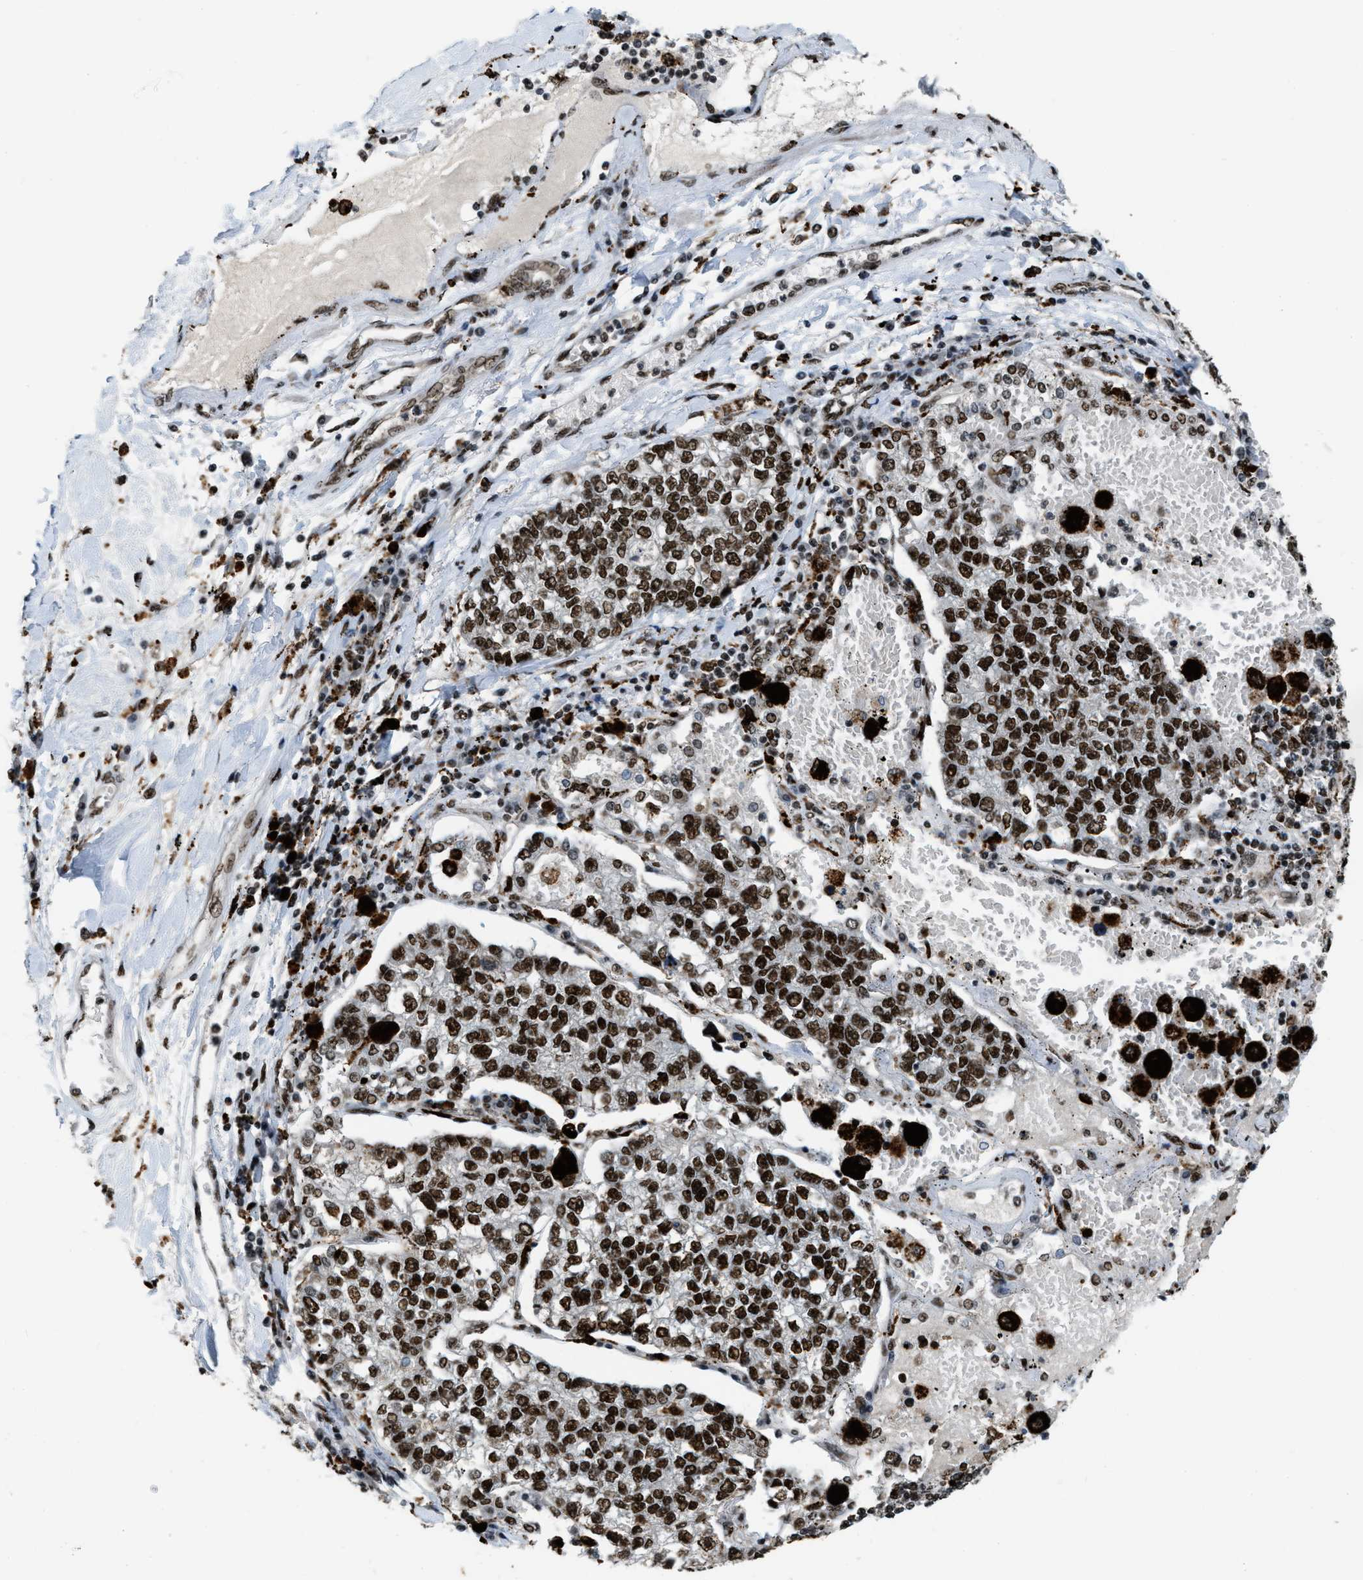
{"staining": {"intensity": "strong", "quantity": ">75%", "location": "nuclear"}, "tissue": "lung cancer", "cell_type": "Tumor cells", "image_type": "cancer", "snomed": [{"axis": "morphology", "description": "Adenocarcinoma, NOS"}, {"axis": "topography", "description": "Lung"}], "caption": "Immunohistochemical staining of lung cancer exhibits high levels of strong nuclear expression in about >75% of tumor cells.", "gene": "NUMA1", "patient": {"sex": "male", "age": 49}}